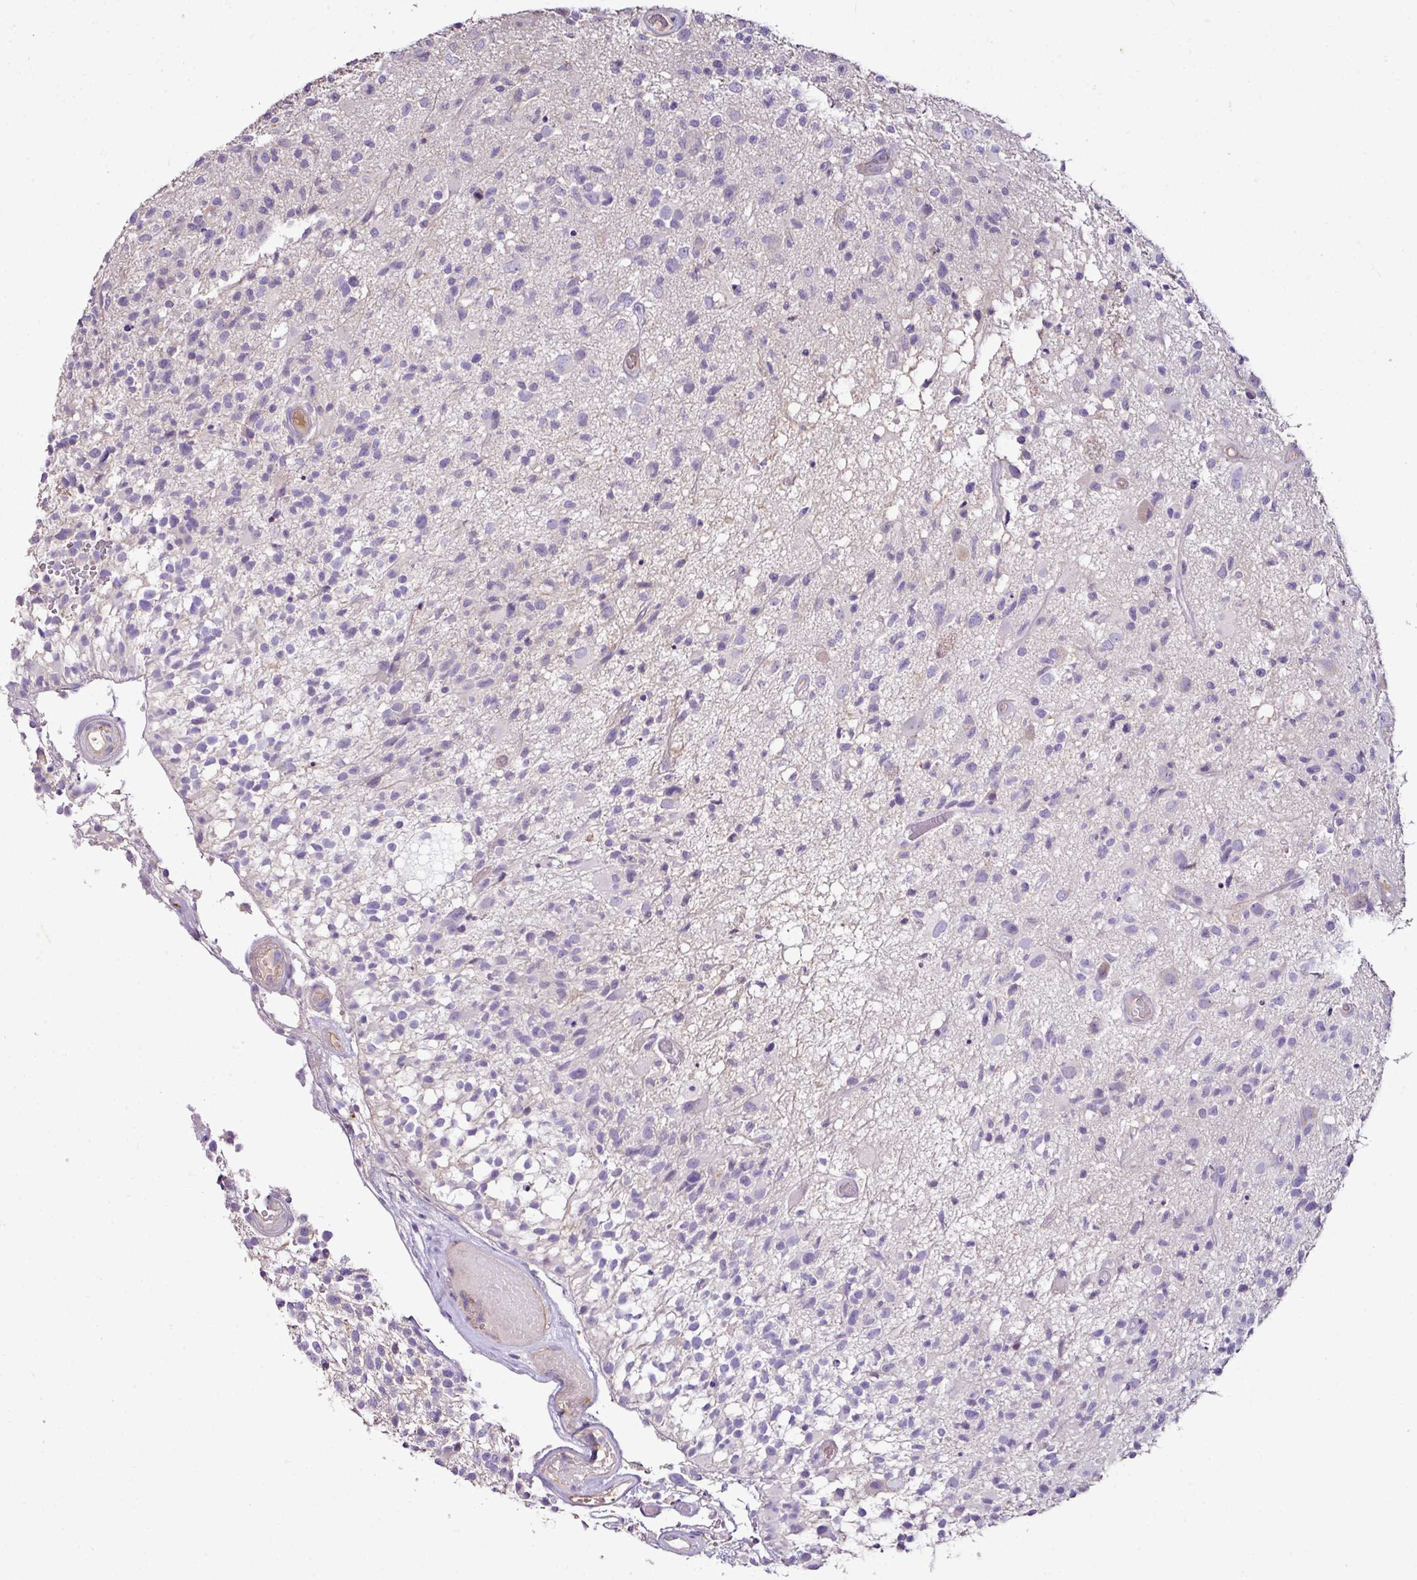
{"staining": {"intensity": "negative", "quantity": "none", "location": "none"}, "tissue": "glioma", "cell_type": "Tumor cells", "image_type": "cancer", "snomed": [{"axis": "morphology", "description": "Glioma, malignant, High grade"}, {"axis": "morphology", "description": "Glioblastoma, NOS"}, {"axis": "topography", "description": "Brain"}], "caption": "The immunohistochemistry photomicrograph has no significant expression in tumor cells of glioblastoma tissue.", "gene": "AGR3", "patient": {"sex": "male", "age": 60}}